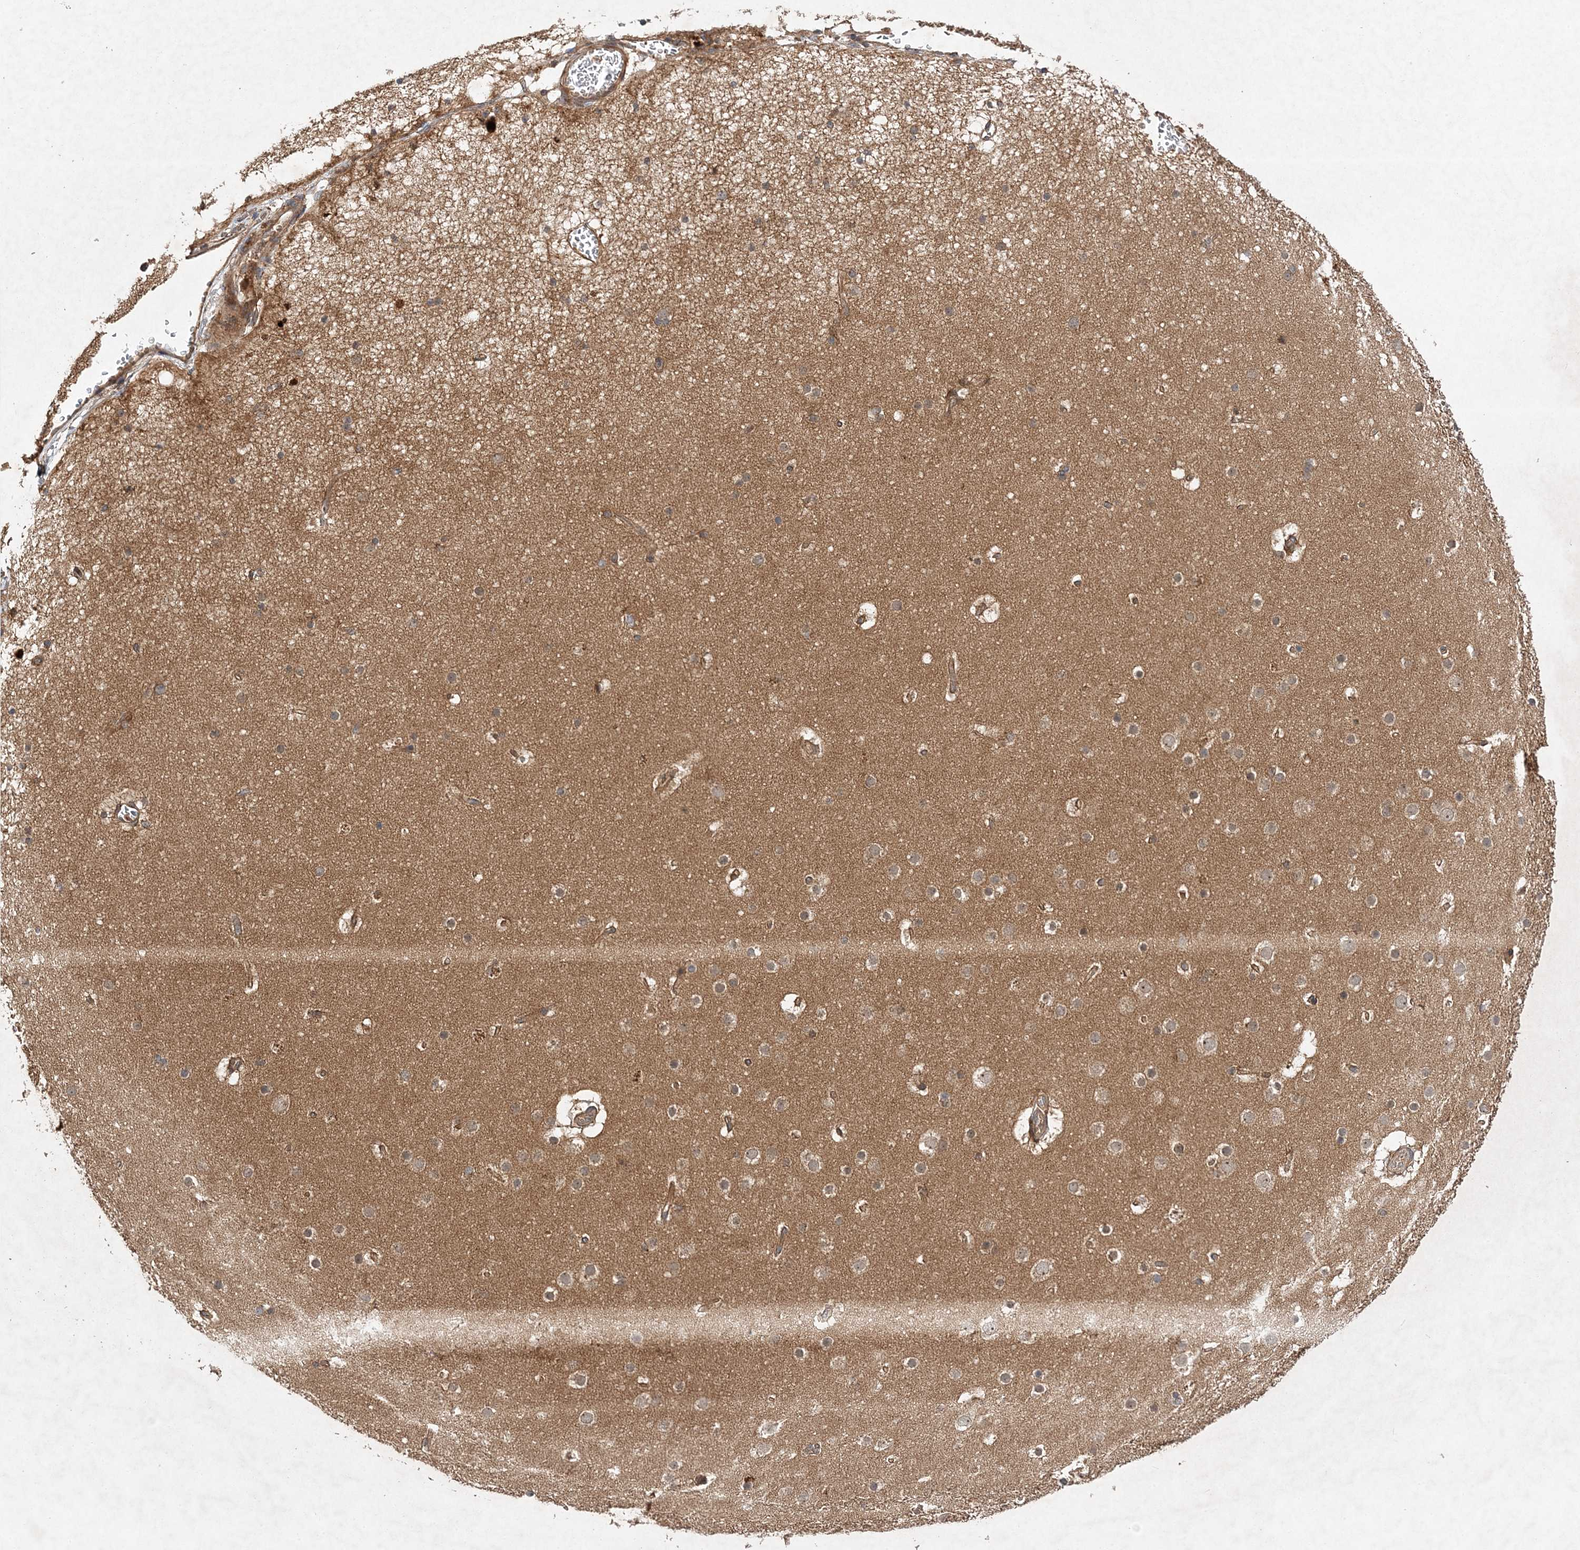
{"staining": {"intensity": "weak", "quantity": ">75%", "location": "cytoplasmic/membranous"}, "tissue": "cerebral cortex", "cell_type": "Endothelial cells", "image_type": "normal", "snomed": [{"axis": "morphology", "description": "Normal tissue, NOS"}, {"axis": "topography", "description": "Cerebral cortex"}], "caption": "Immunohistochemistry micrograph of benign cerebral cortex stained for a protein (brown), which exhibits low levels of weak cytoplasmic/membranous expression in approximately >75% of endothelial cells.", "gene": "TMEM9B", "patient": {"sex": "male", "age": 57}}